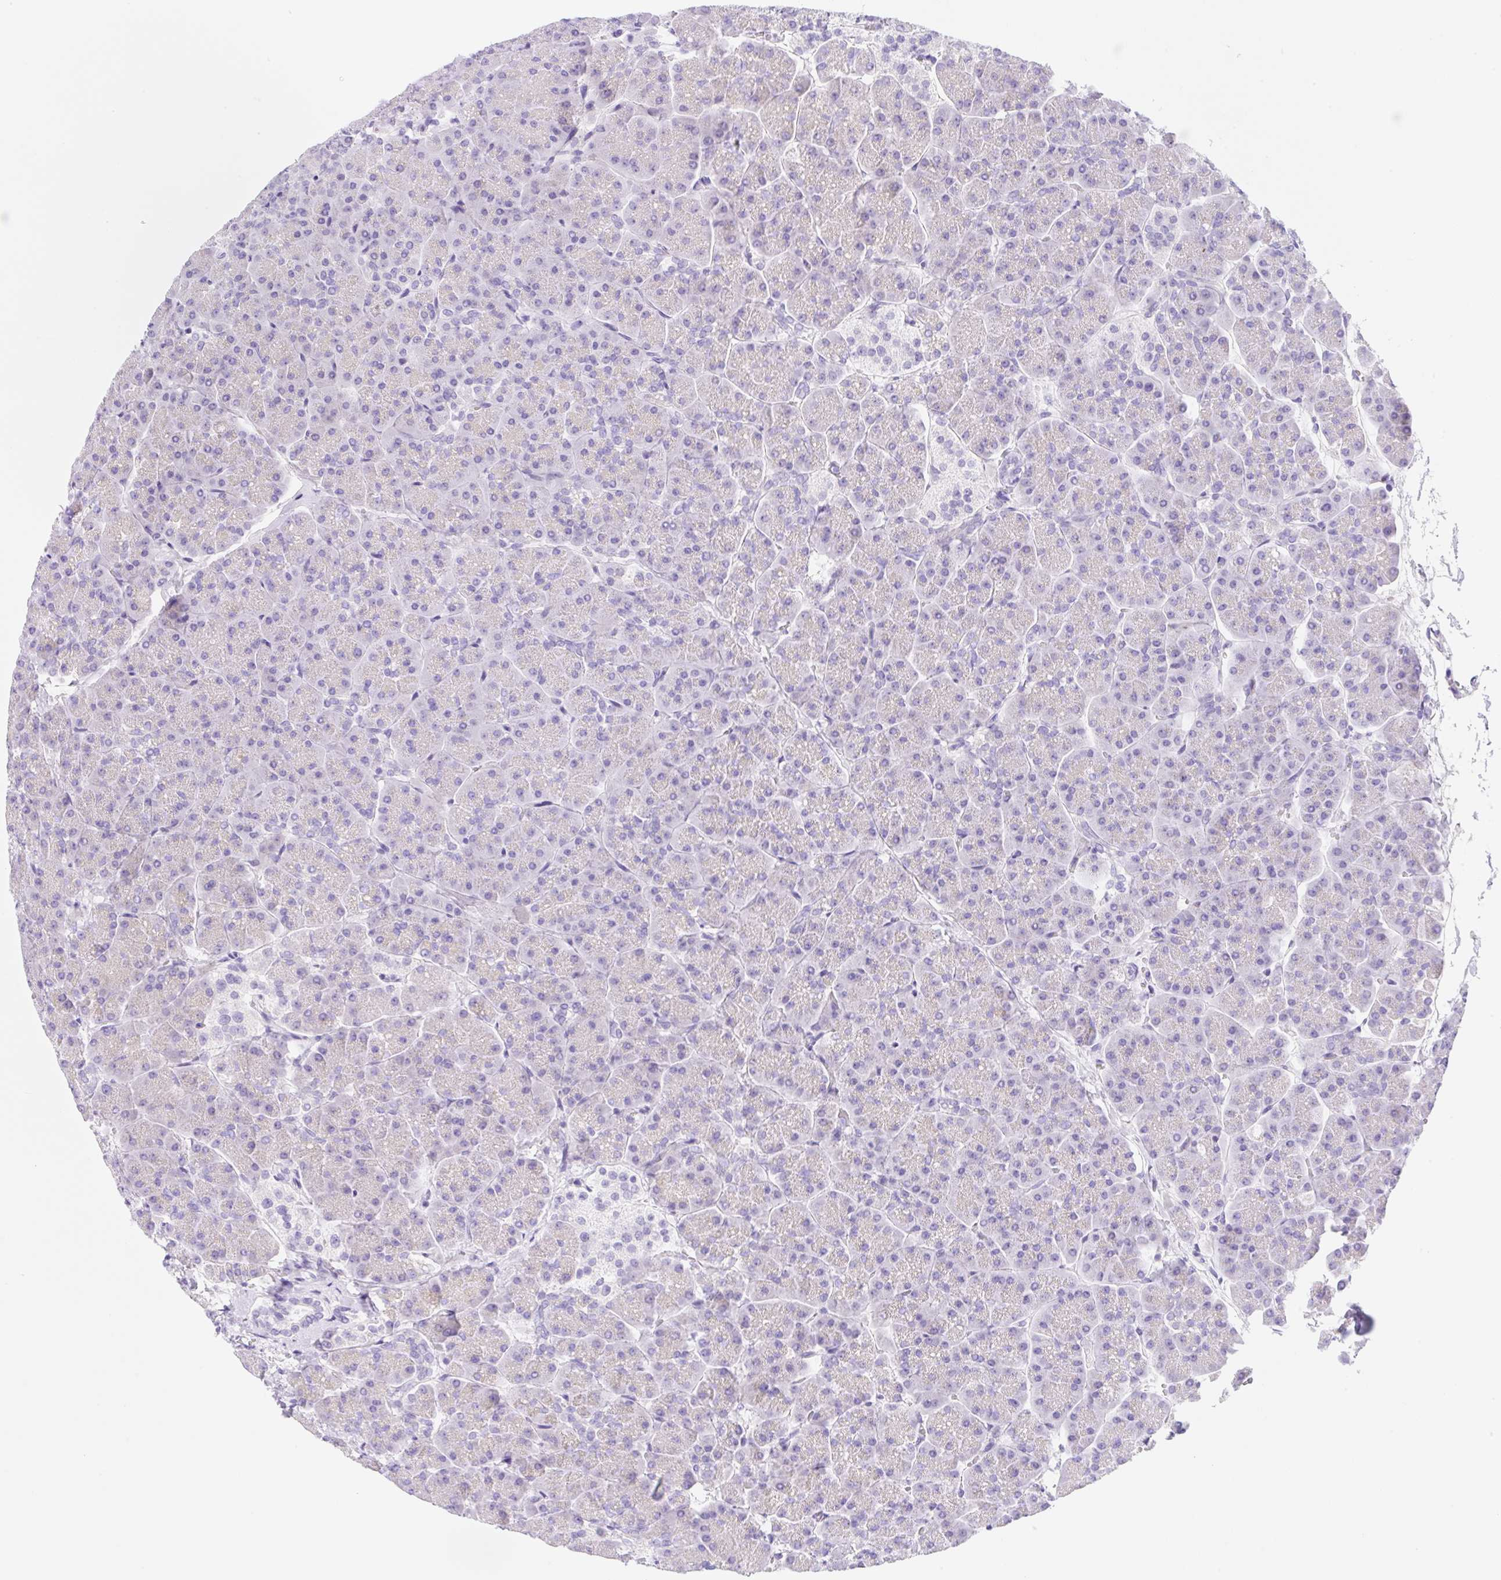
{"staining": {"intensity": "negative", "quantity": "none", "location": "none"}, "tissue": "pancreas", "cell_type": "Exocrine glandular cells", "image_type": "normal", "snomed": [{"axis": "morphology", "description": "Normal tissue, NOS"}, {"axis": "topography", "description": "Pancreas"}, {"axis": "topography", "description": "Peripheral nerve tissue"}], "caption": "High power microscopy histopathology image of an immunohistochemistry (IHC) histopathology image of normal pancreas, revealing no significant positivity in exocrine glandular cells.", "gene": "KLK8", "patient": {"sex": "male", "age": 54}}